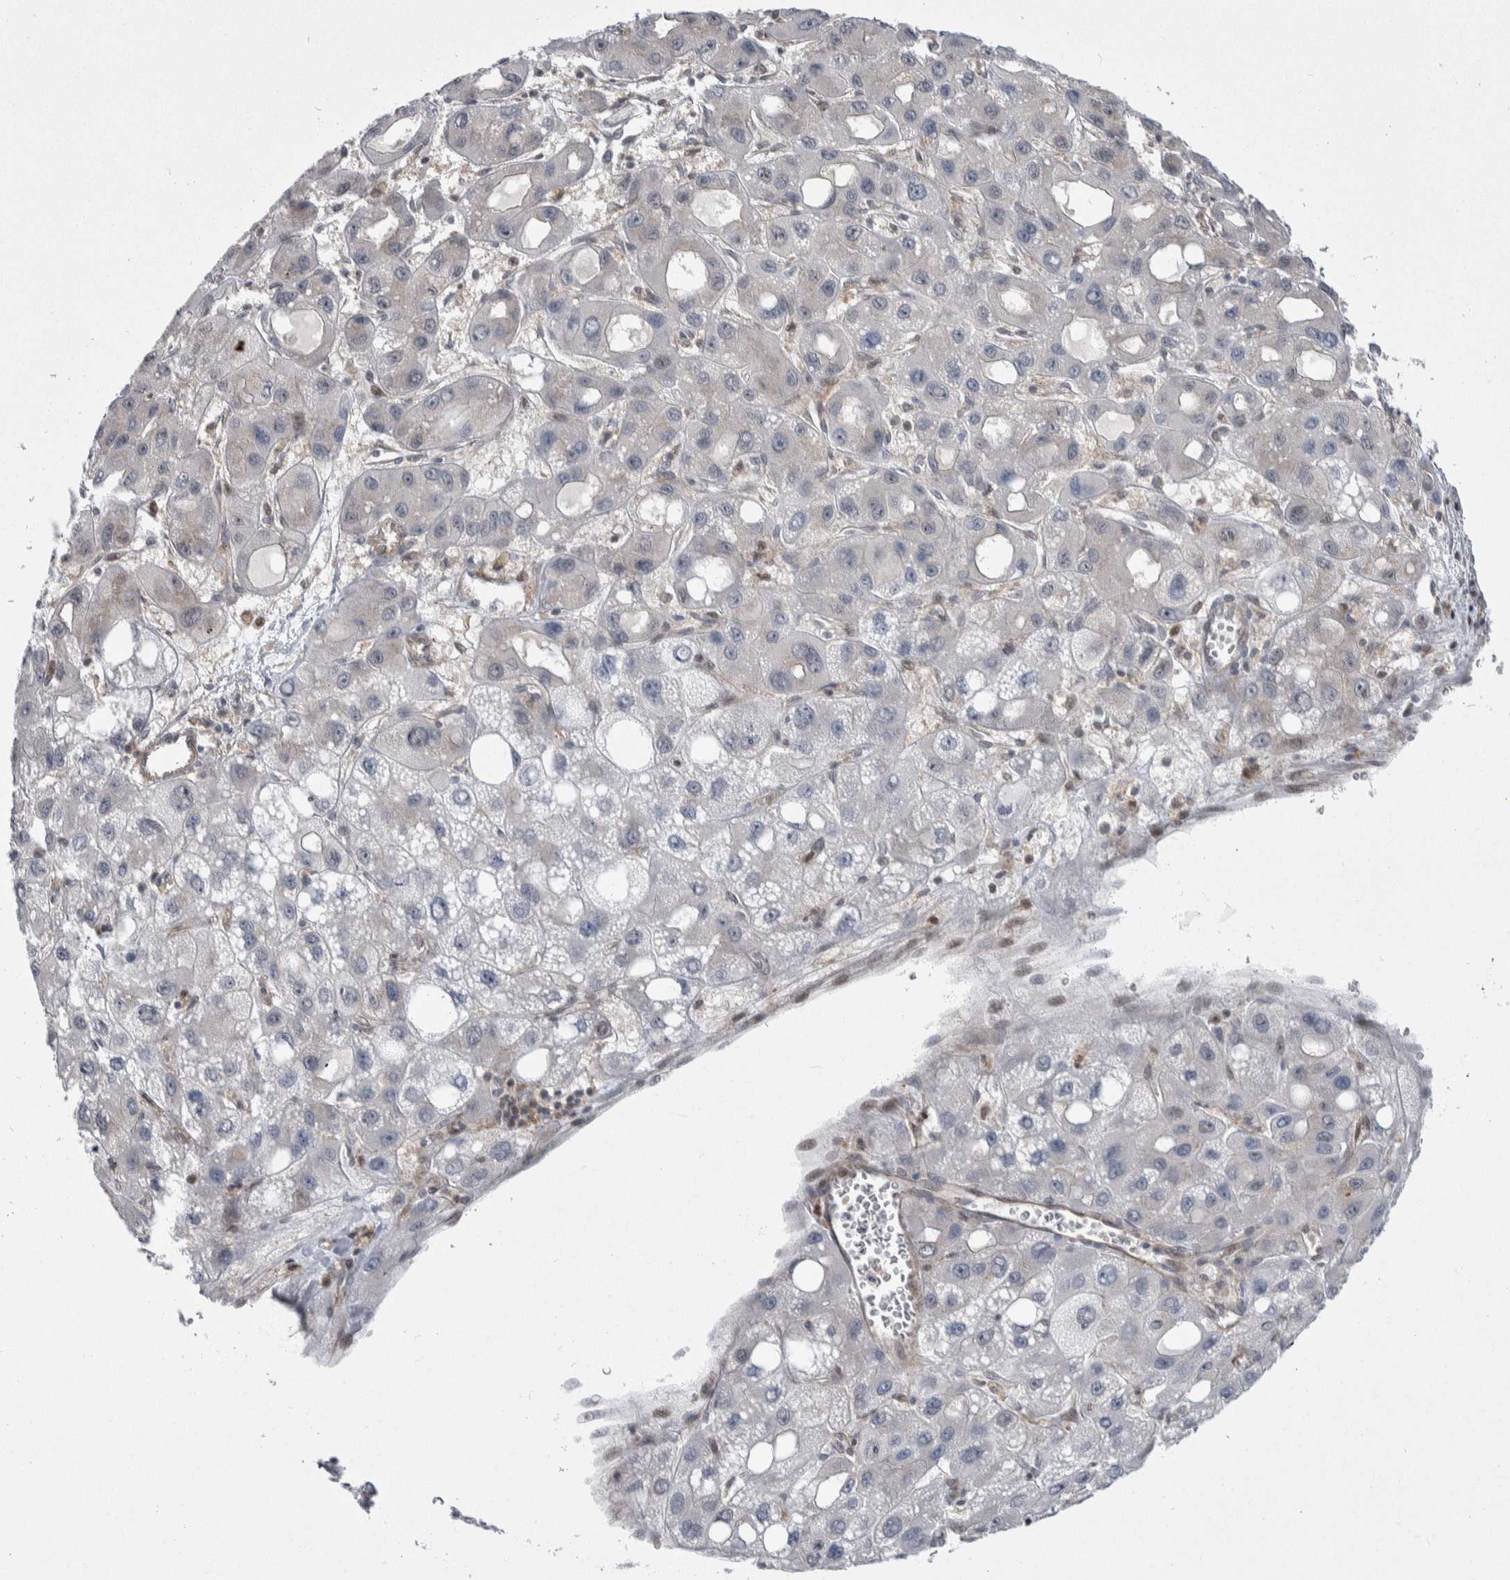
{"staining": {"intensity": "negative", "quantity": "none", "location": "none"}, "tissue": "liver cancer", "cell_type": "Tumor cells", "image_type": "cancer", "snomed": [{"axis": "morphology", "description": "Carcinoma, Hepatocellular, NOS"}, {"axis": "topography", "description": "Liver"}], "caption": "This is an IHC histopathology image of liver cancer (hepatocellular carcinoma). There is no positivity in tumor cells.", "gene": "PTPA", "patient": {"sex": "male", "age": 55}}